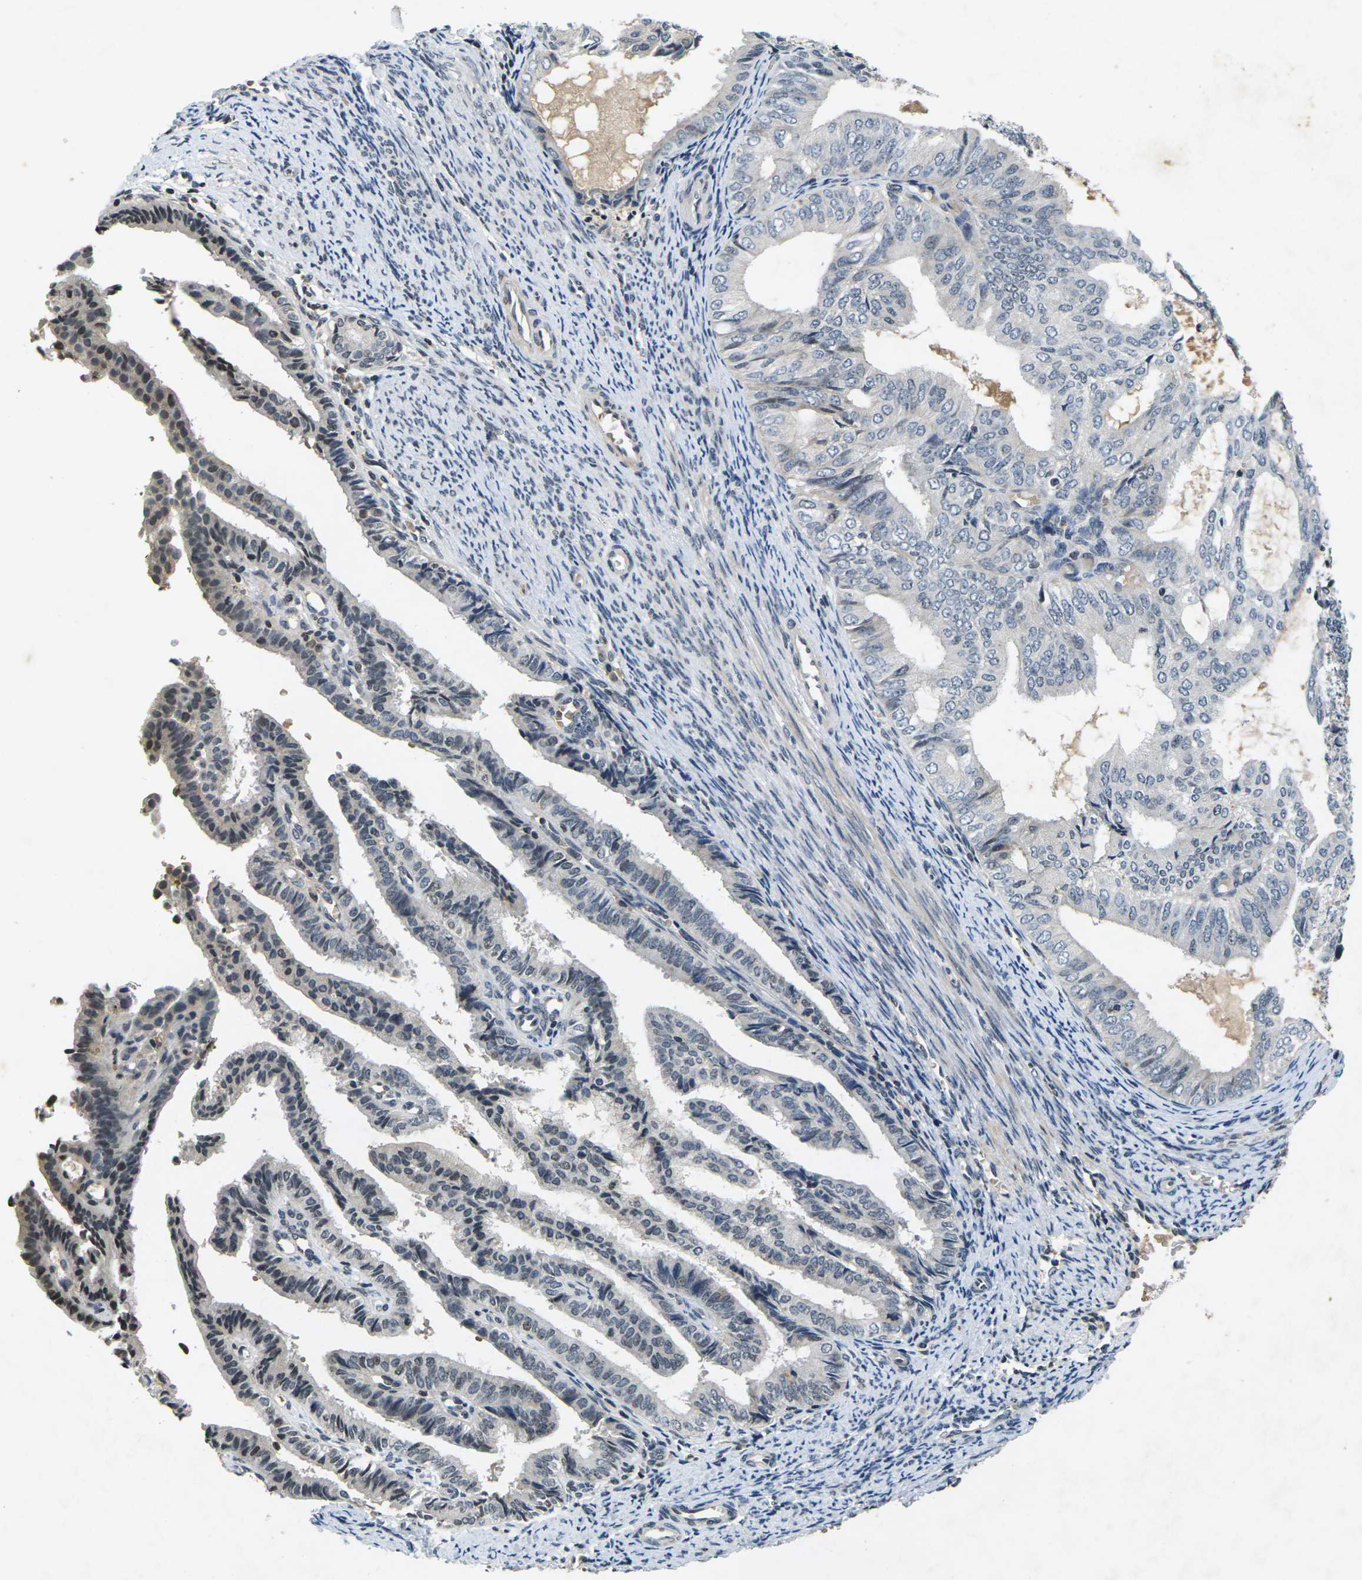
{"staining": {"intensity": "negative", "quantity": "none", "location": "none"}, "tissue": "endometrial cancer", "cell_type": "Tumor cells", "image_type": "cancer", "snomed": [{"axis": "morphology", "description": "Adenocarcinoma, NOS"}, {"axis": "topography", "description": "Endometrium"}], "caption": "The histopathology image shows no staining of tumor cells in endometrial cancer (adenocarcinoma).", "gene": "C1QC", "patient": {"sex": "female", "age": 58}}